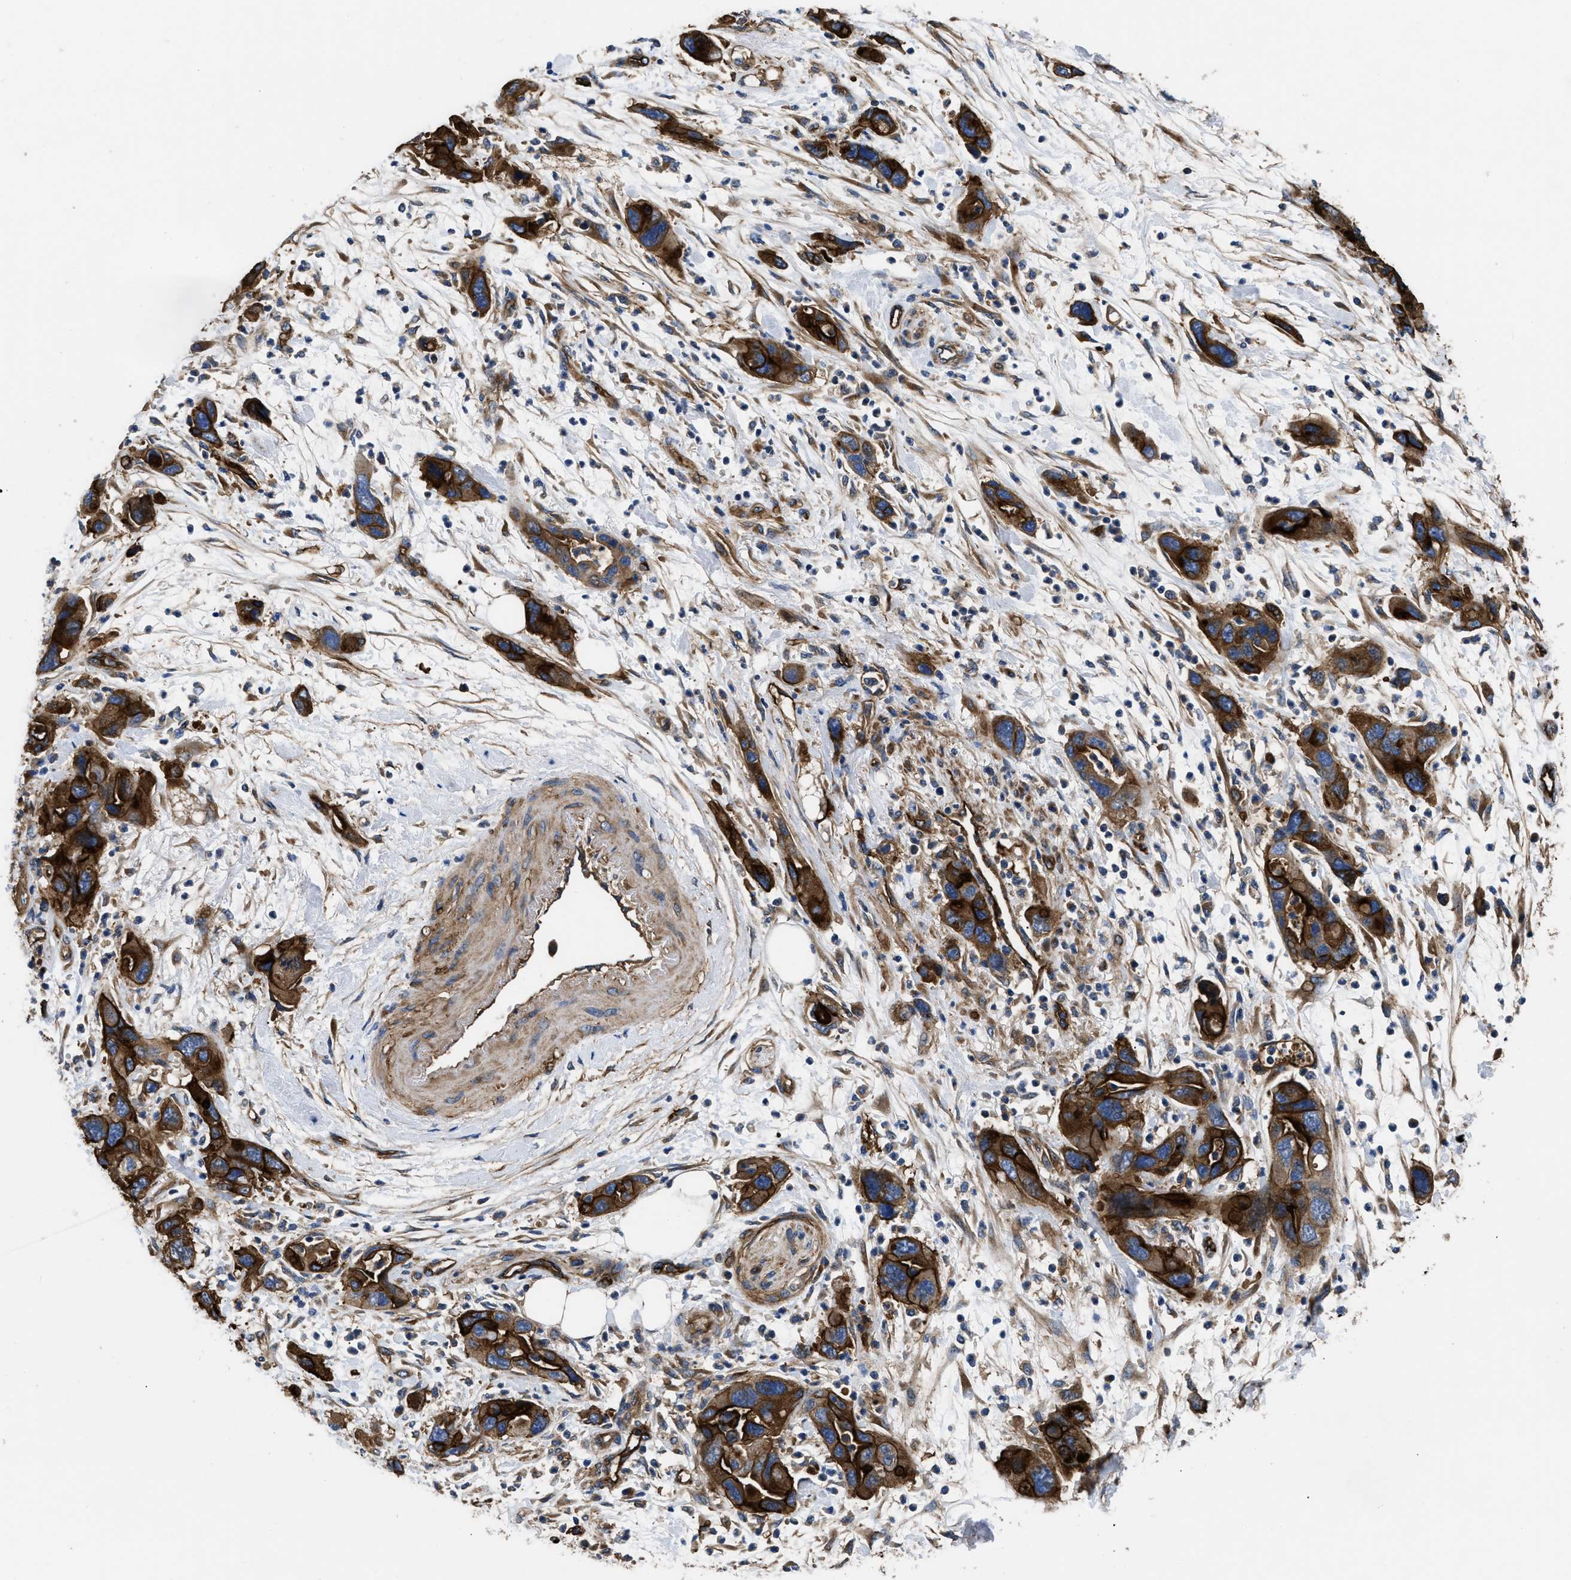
{"staining": {"intensity": "strong", "quantity": ">75%", "location": "cytoplasmic/membranous"}, "tissue": "pancreatic cancer", "cell_type": "Tumor cells", "image_type": "cancer", "snomed": [{"axis": "morphology", "description": "Normal tissue, NOS"}, {"axis": "morphology", "description": "Adenocarcinoma, NOS"}, {"axis": "topography", "description": "Pancreas"}], "caption": "This is a photomicrograph of immunohistochemistry (IHC) staining of pancreatic cancer, which shows strong expression in the cytoplasmic/membranous of tumor cells.", "gene": "NT5E", "patient": {"sex": "female", "age": 71}}